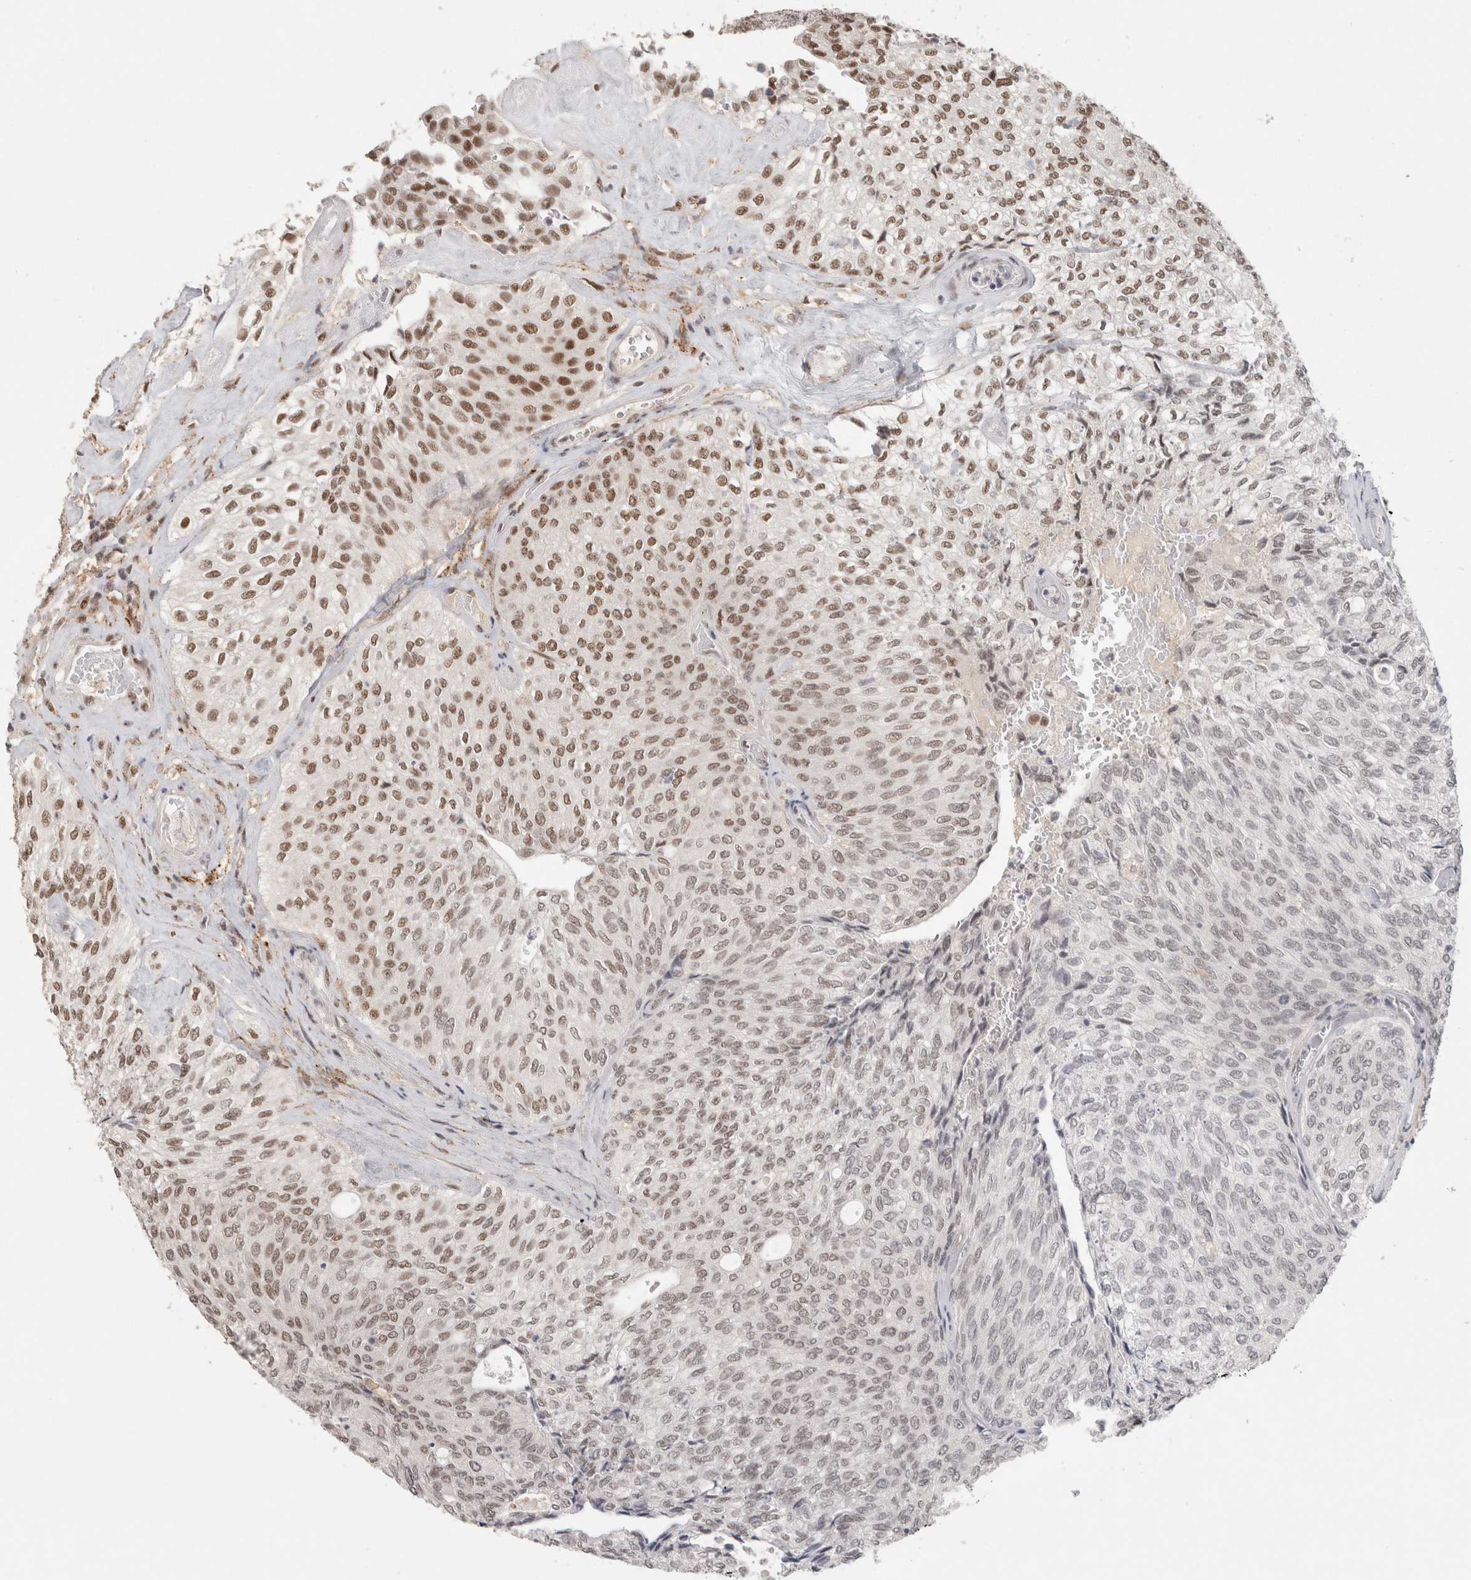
{"staining": {"intensity": "moderate", "quantity": "25%-75%", "location": "nuclear"}, "tissue": "urothelial cancer", "cell_type": "Tumor cells", "image_type": "cancer", "snomed": [{"axis": "morphology", "description": "Urothelial carcinoma, Low grade"}, {"axis": "topography", "description": "Urinary bladder"}], "caption": "Tumor cells demonstrate medium levels of moderate nuclear positivity in about 25%-75% of cells in urothelial carcinoma (low-grade).", "gene": "ZNF830", "patient": {"sex": "female", "age": 79}}